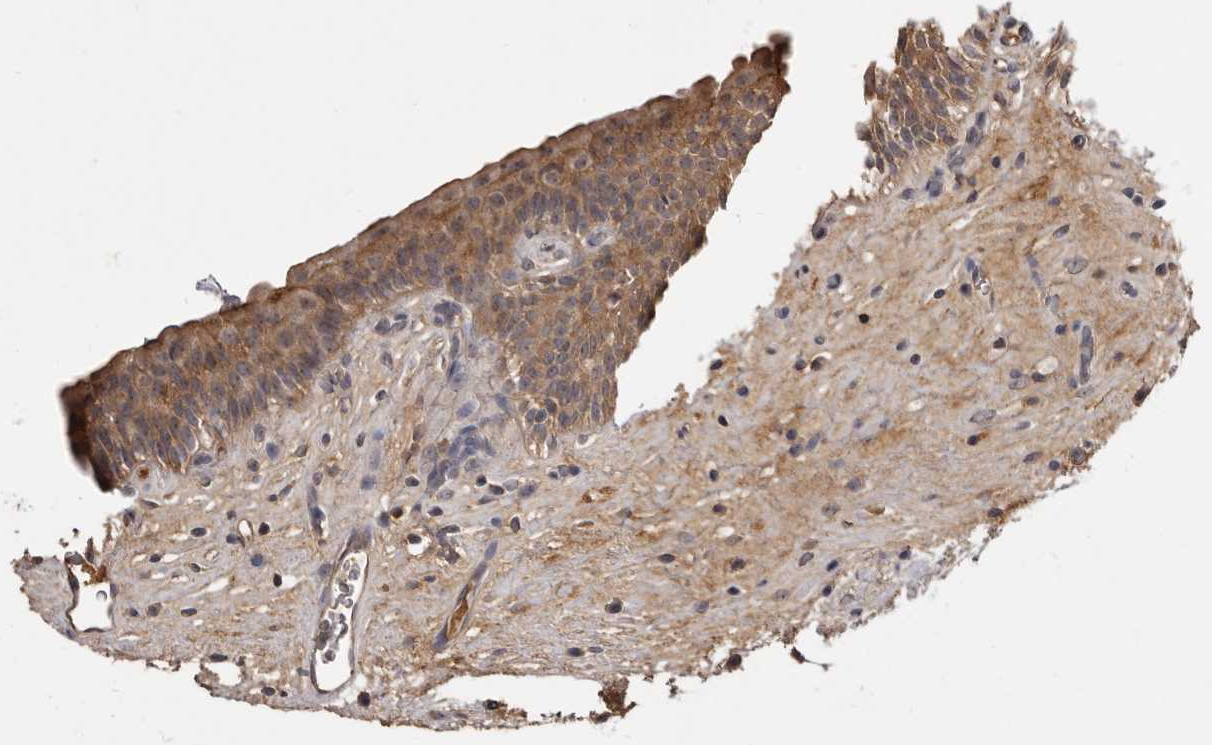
{"staining": {"intensity": "moderate", "quantity": ">75%", "location": "cytoplasmic/membranous"}, "tissue": "urinary bladder", "cell_type": "Urothelial cells", "image_type": "normal", "snomed": [{"axis": "morphology", "description": "Normal tissue, NOS"}, {"axis": "topography", "description": "Urinary bladder"}], "caption": "Urothelial cells demonstrate medium levels of moderate cytoplasmic/membranous staining in approximately >75% of cells in normal human urinary bladder.", "gene": "TTC39A", "patient": {"sex": "male", "age": 83}}